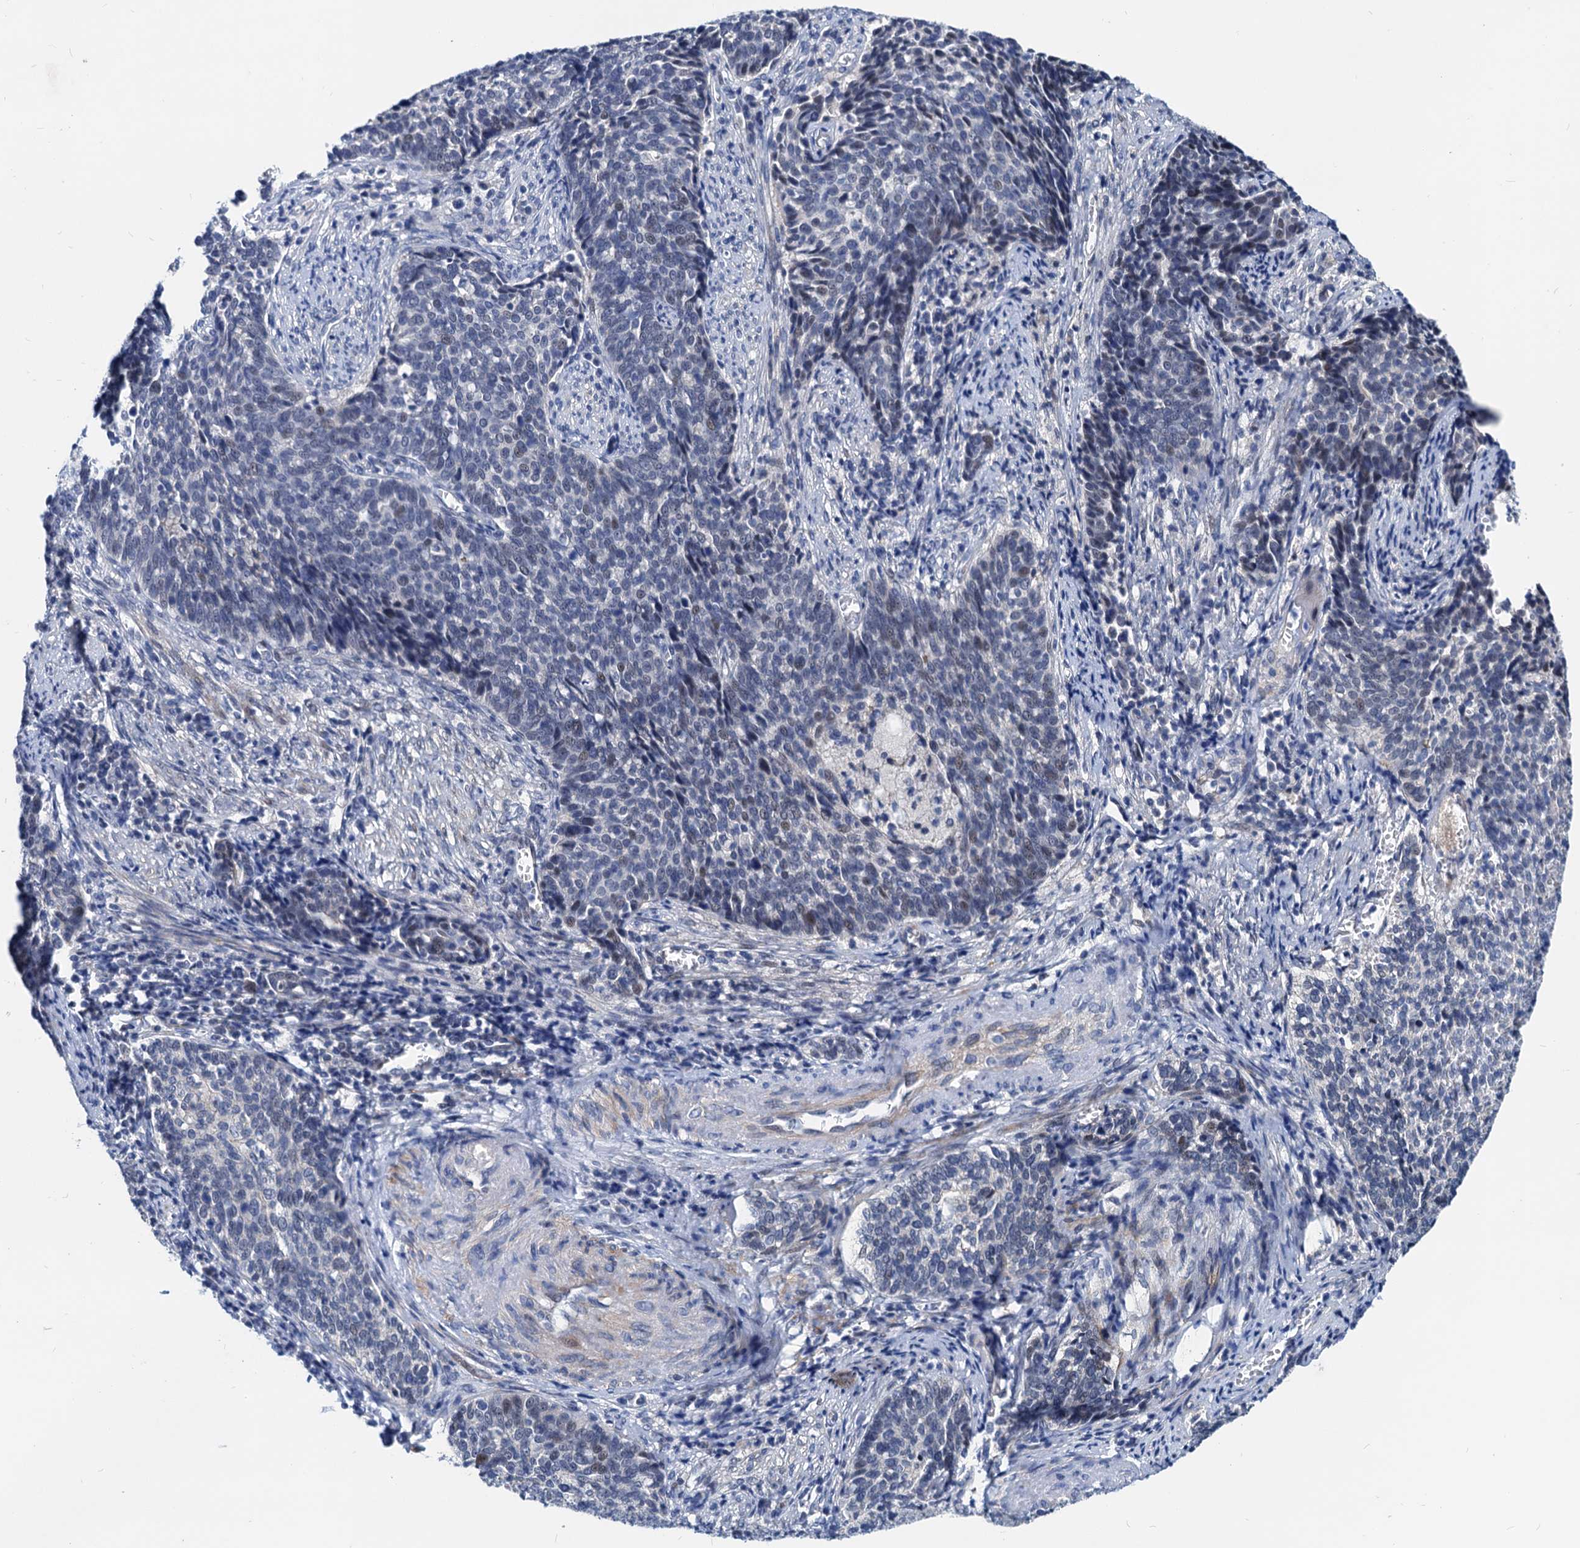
{"staining": {"intensity": "negative", "quantity": "none", "location": "none"}, "tissue": "cervical cancer", "cell_type": "Tumor cells", "image_type": "cancer", "snomed": [{"axis": "morphology", "description": "Squamous cell carcinoma, NOS"}, {"axis": "topography", "description": "Cervix"}], "caption": "The IHC photomicrograph has no significant staining in tumor cells of cervical cancer (squamous cell carcinoma) tissue.", "gene": "HSF2", "patient": {"sex": "female", "age": 39}}